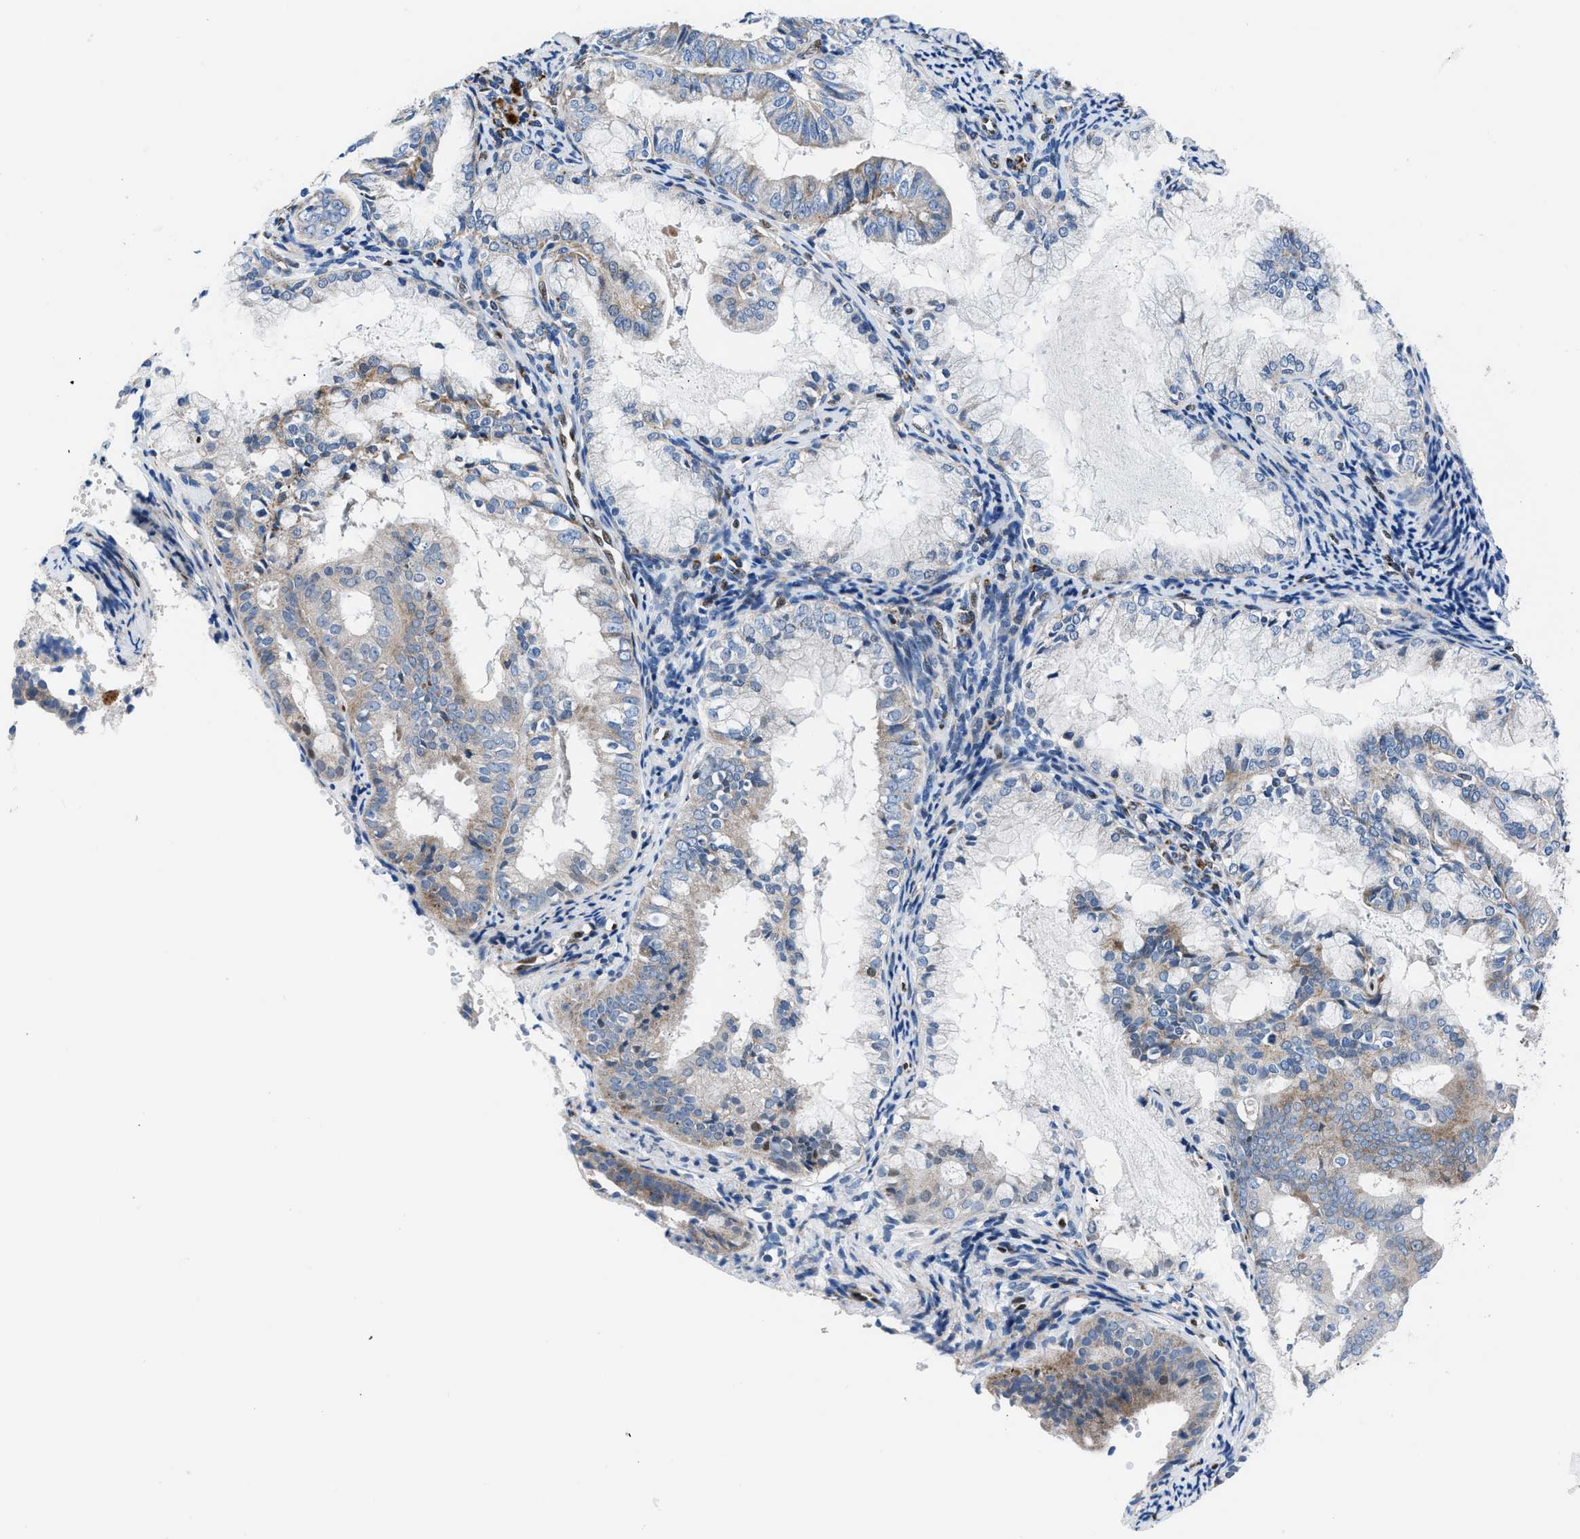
{"staining": {"intensity": "moderate", "quantity": "<25%", "location": "cytoplasmic/membranous"}, "tissue": "endometrial cancer", "cell_type": "Tumor cells", "image_type": "cancer", "snomed": [{"axis": "morphology", "description": "Adenocarcinoma, NOS"}, {"axis": "topography", "description": "Endometrium"}], "caption": "Immunohistochemical staining of human endometrial cancer (adenocarcinoma) demonstrates moderate cytoplasmic/membranous protein staining in approximately <25% of tumor cells.", "gene": "LMO2", "patient": {"sex": "female", "age": 63}}